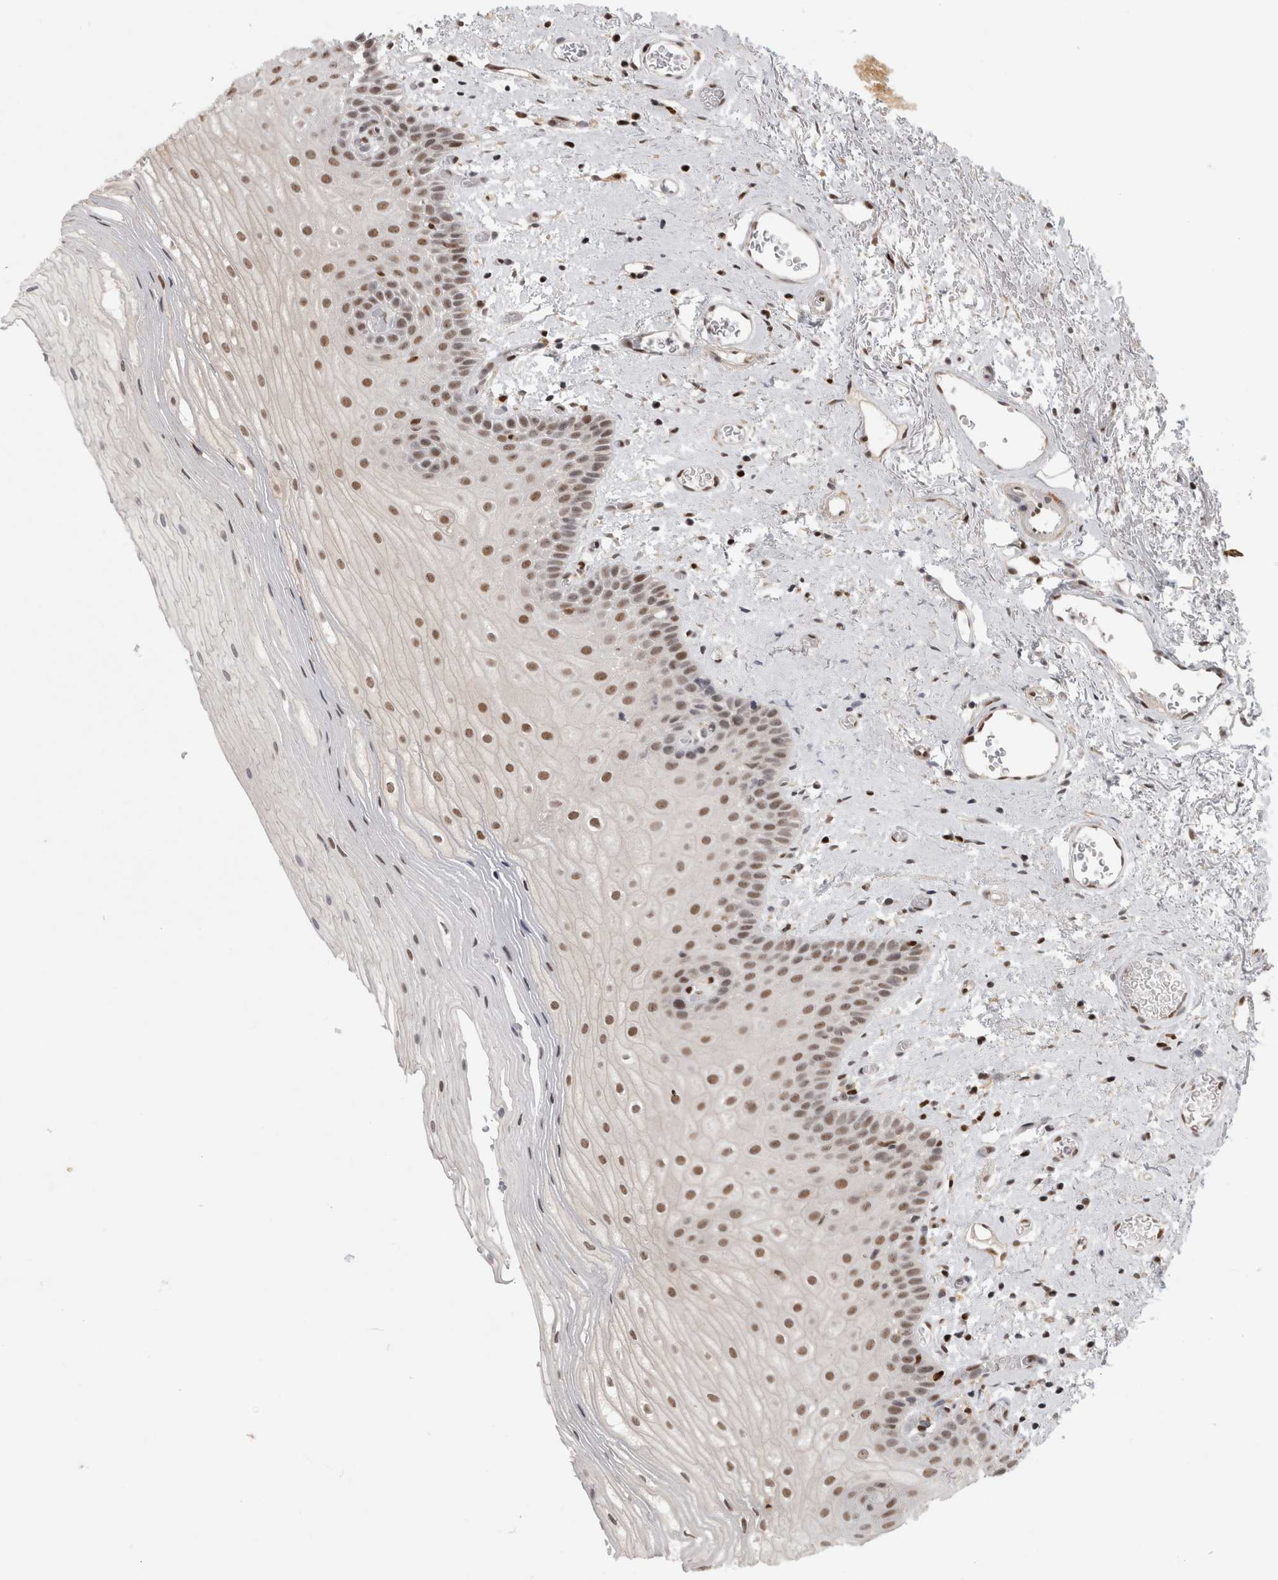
{"staining": {"intensity": "moderate", "quantity": "25%-75%", "location": "nuclear"}, "tissue": "oral mucosa", "cell_type": "Squamous epithelial cells", "image_type": "normal", "snomed": [{"axis": "morphology", "description": "Normal tissue, NOS"}, {"axis": "topography", "description": "Oral tissue"}], "caption": "This is a micrograph of IHC staining of benign oral mucosa, which shows moderate expression in the nuclear of squamous epithelial cells.", "gene": "SRARP", "patient": {"sex": "male", "age": 52}}